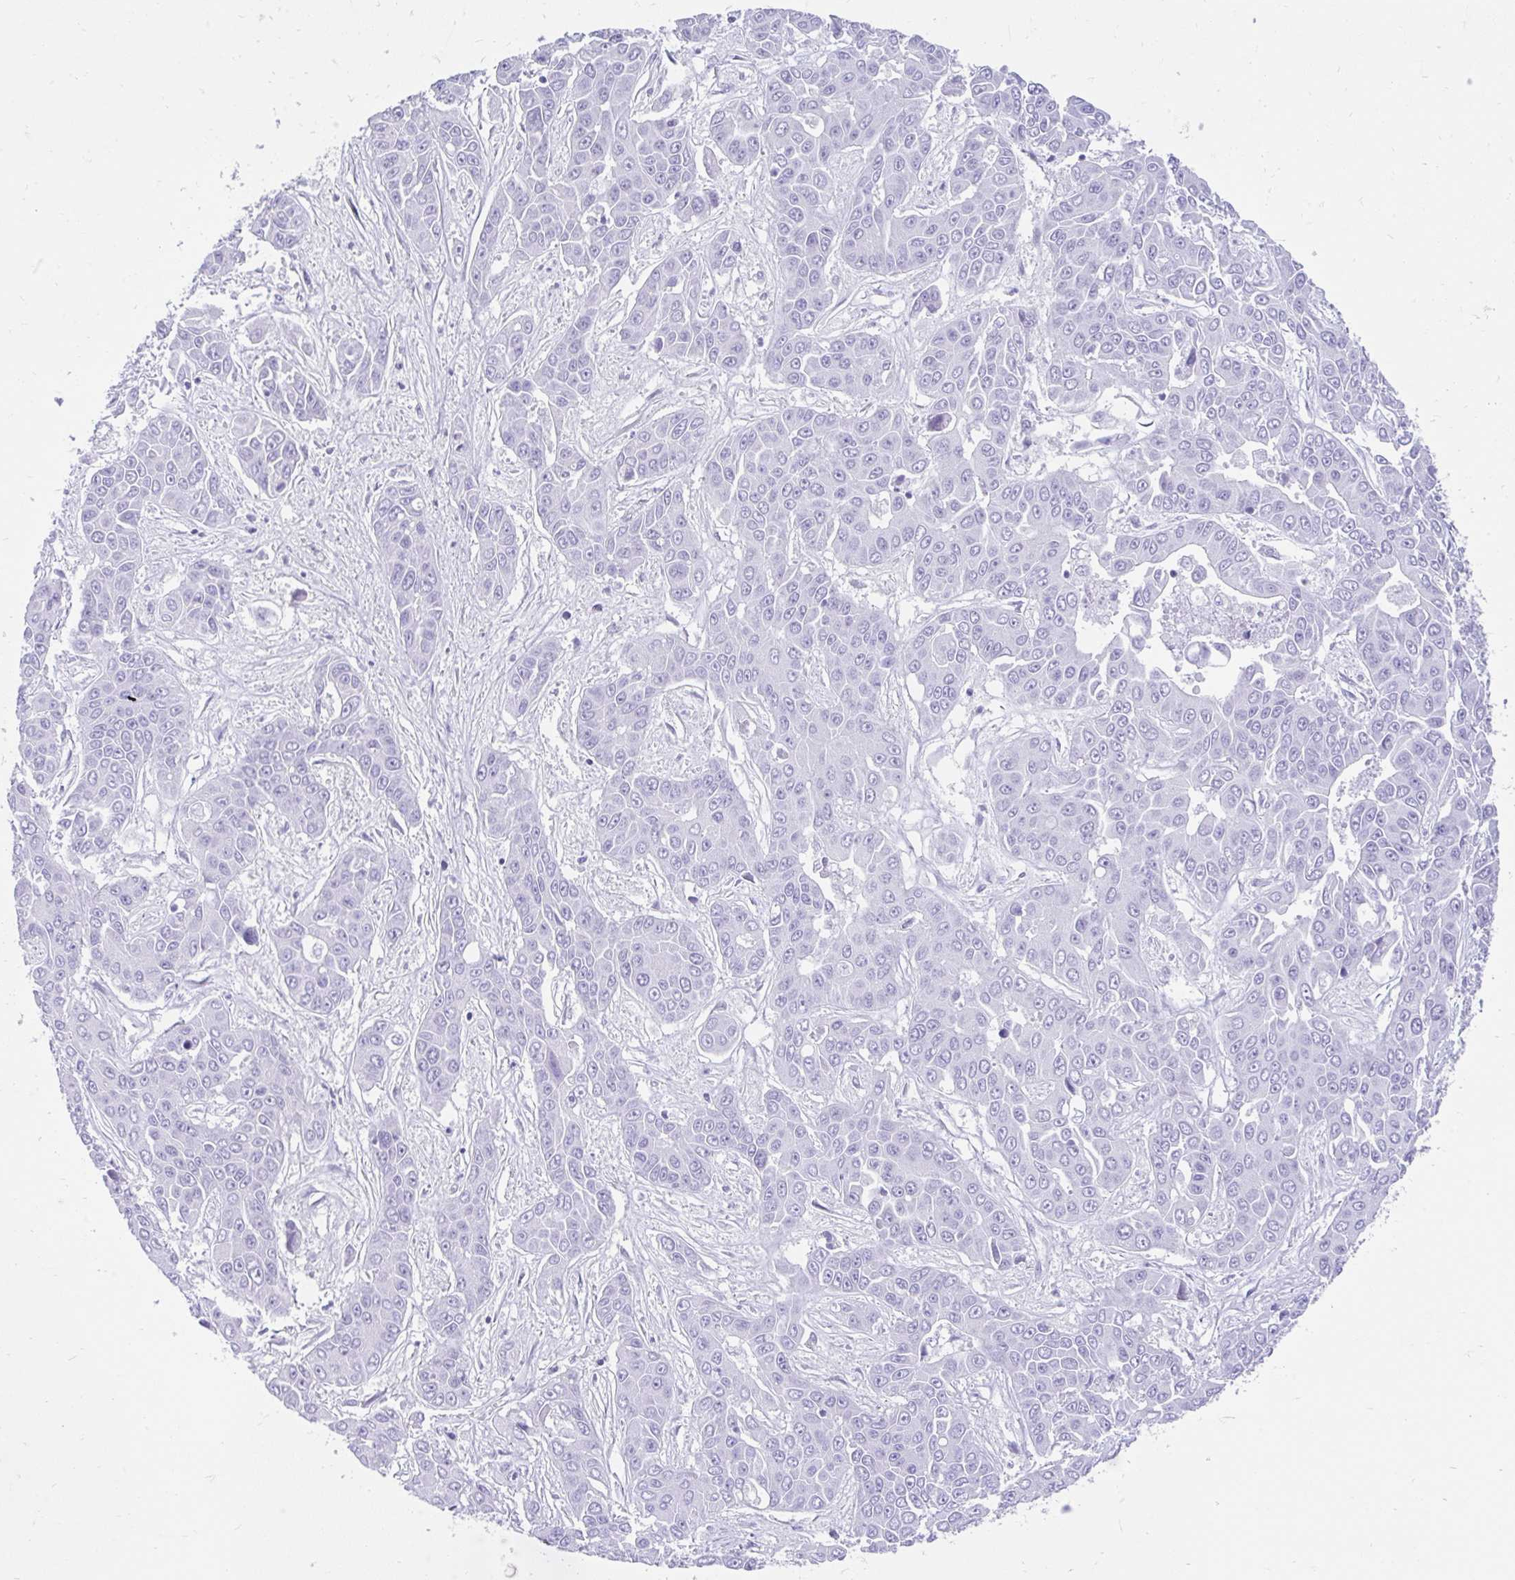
{"staining": {"intensity": "negative", "quantity": "none", "location": "none"}, "tissue": "liver cancer", "cell_type": "Tumor cells", "image_type": "cancer", "snomed": [{"axis": "morphology", "description": "Cholangiocarcinoma"}, {"axis": "topography", "description": "Liver"}], "caption": "DAB (3,3'-diaminobenzidine) immunohistochemical staining of liver cancer displays no significant expression in tumor cells. (DAB IHC, high magnification).", "gene": "FAM107A", "patient": {"sex": "female", "age": 52}}